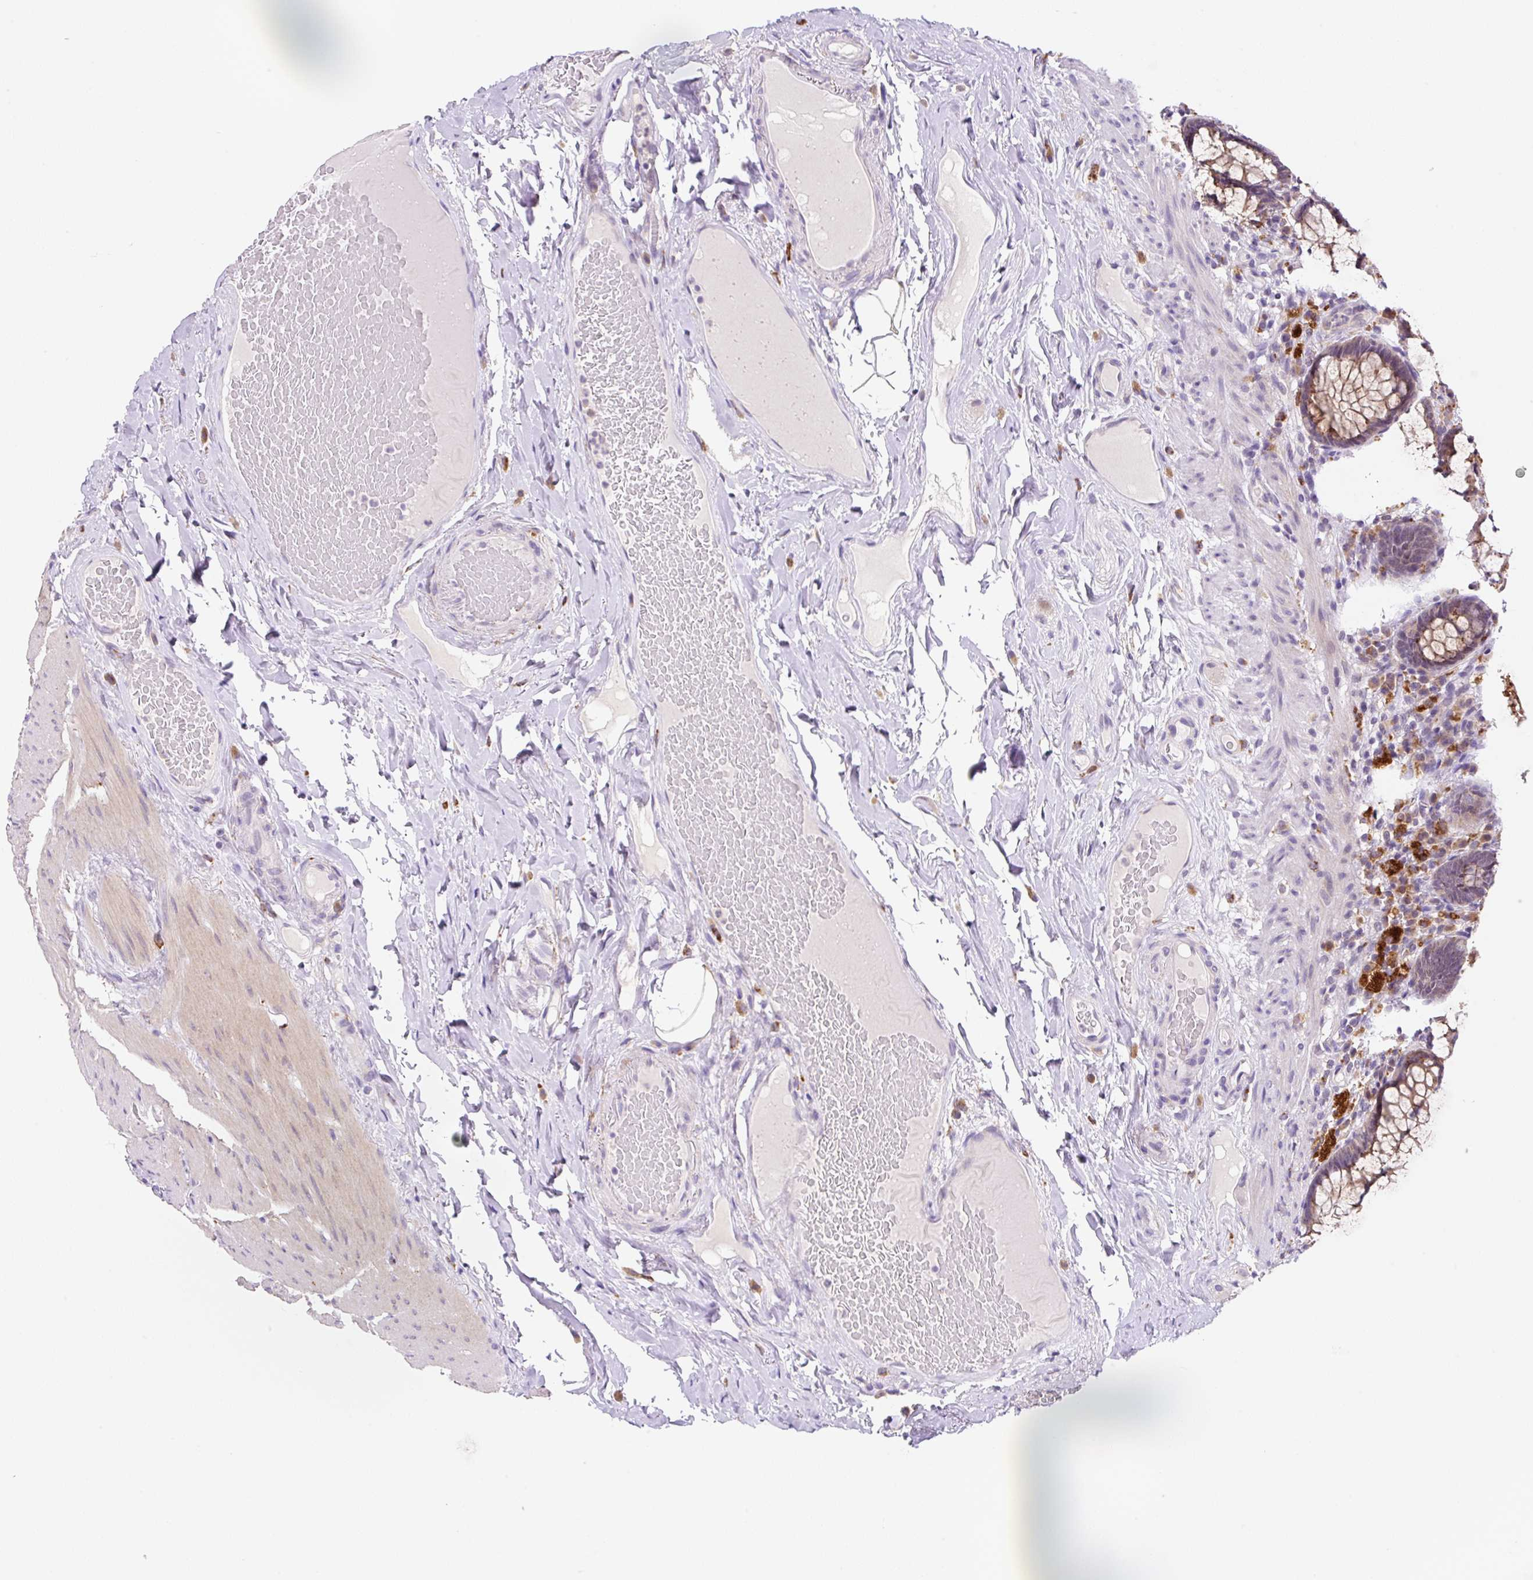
{"staining": {"intensity": "strong", "quantity": "25%-75%", "location": "cytoplasmic/membranous"}, "tissue": "rectum", "cell_type": "Glandular cells", "image_type": "normal", "snomed": [{"axis": "morphology", "description": "Normal tissue, NOS"}, {"axis": "topography", "description": "Rectum"}], "caption": "A micrograph of rectum stained for a protein shows strong cytoplasmic/membranous brown staining in glandular cells.", "gene": "CEBPZOS", "patient": {"sex": "male", "age": 83}}